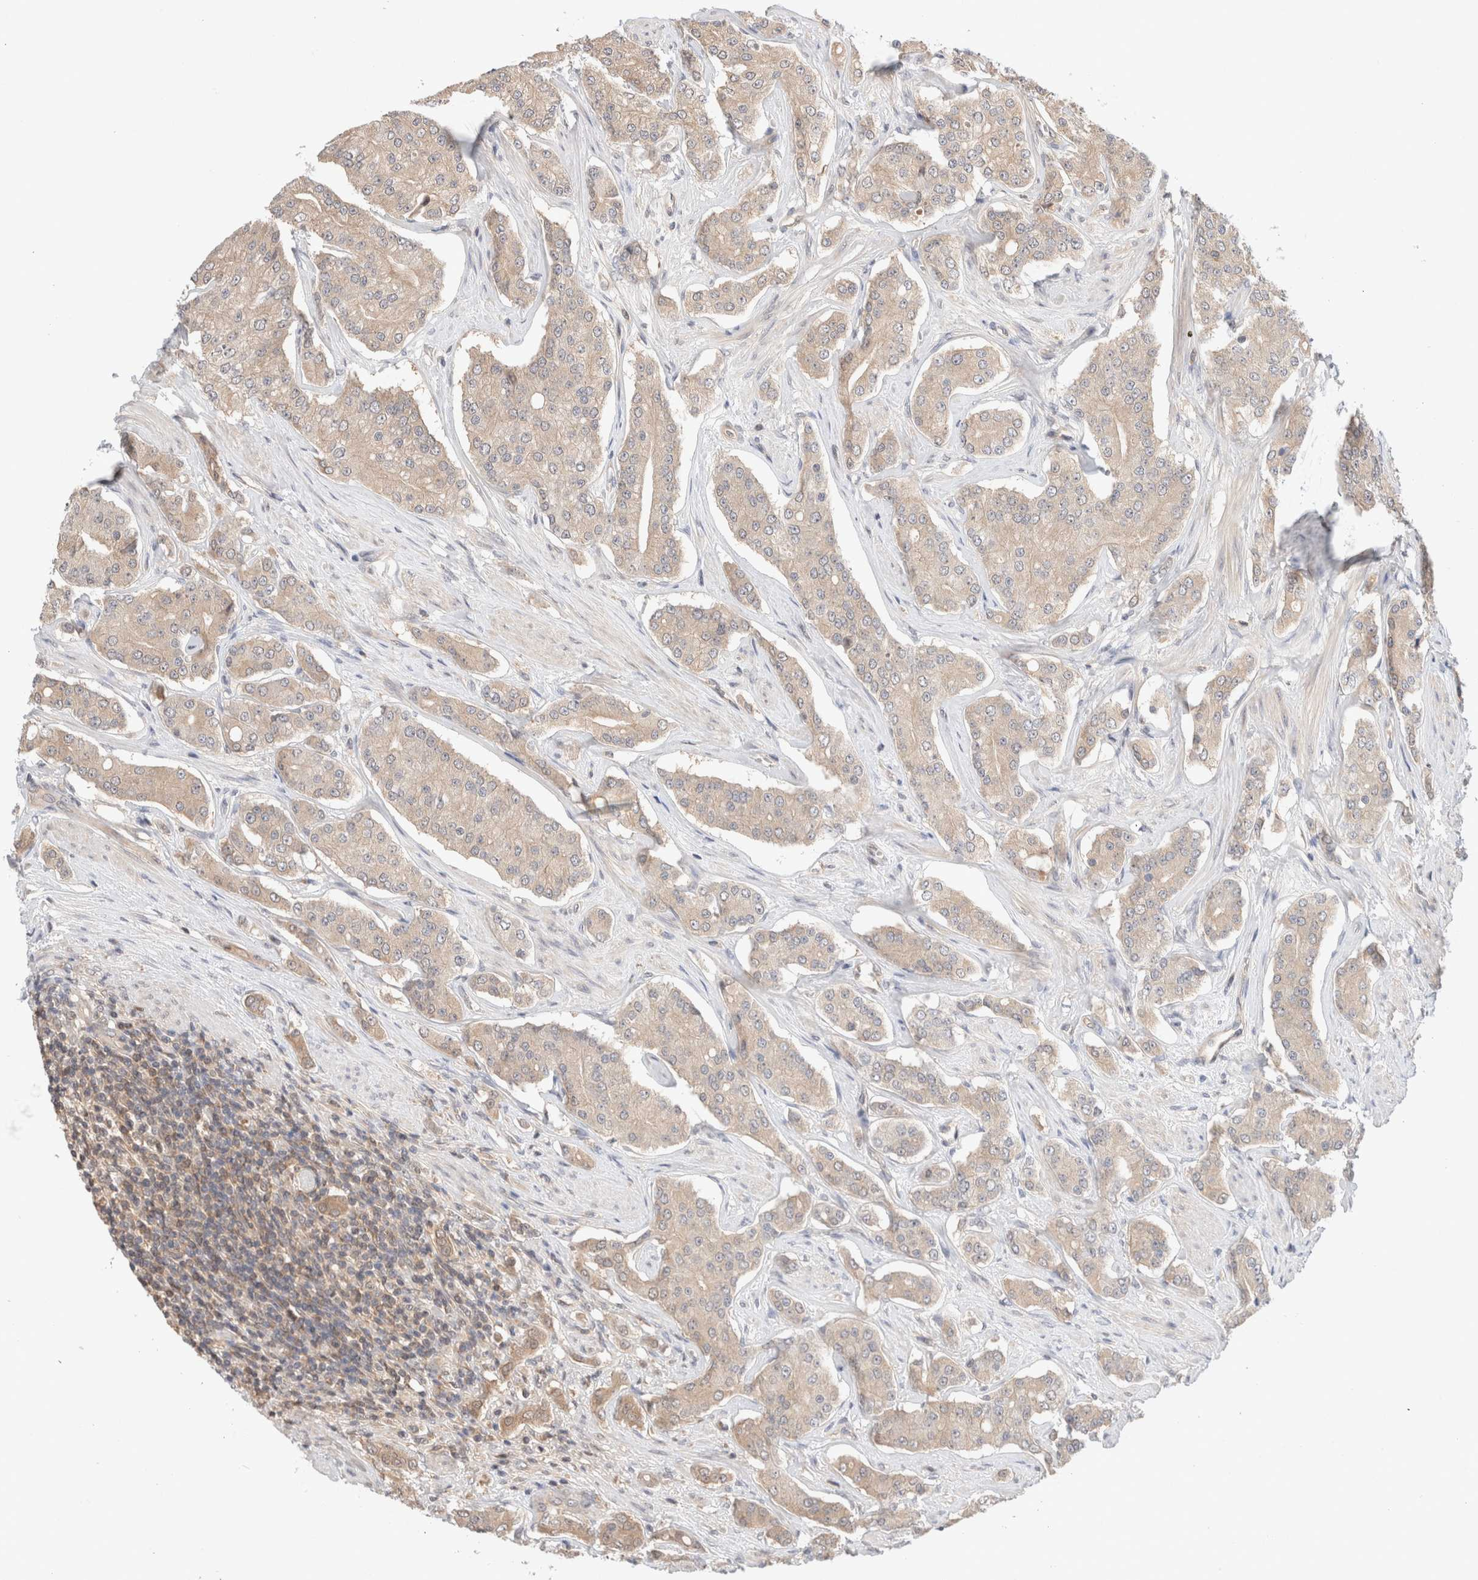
{"staining": {"intensity": "weak", "quantity": ">75%", "location": "cytoplasmic/membranous"}, "tissue": "prostate cancer", "cell_type": "Tumor cells", "image_type": "cancer", "snomed": [{"axis": "morphology", "description": "Adenocarcinoma, High grade"}, {"axis": "topography", "description": "Prostate"}], "caption": "Immunohistochemistry (DAB (3,3'-diaminobenzidine)) staining of human prostate cancer (adenocarcinoma (high-grade)) reveals weak cytoplasmic/membranous protein expression in about >75% of tumor cells.", "gene": "C17orf97", "patient": {"sex": "male", "age": 71}}